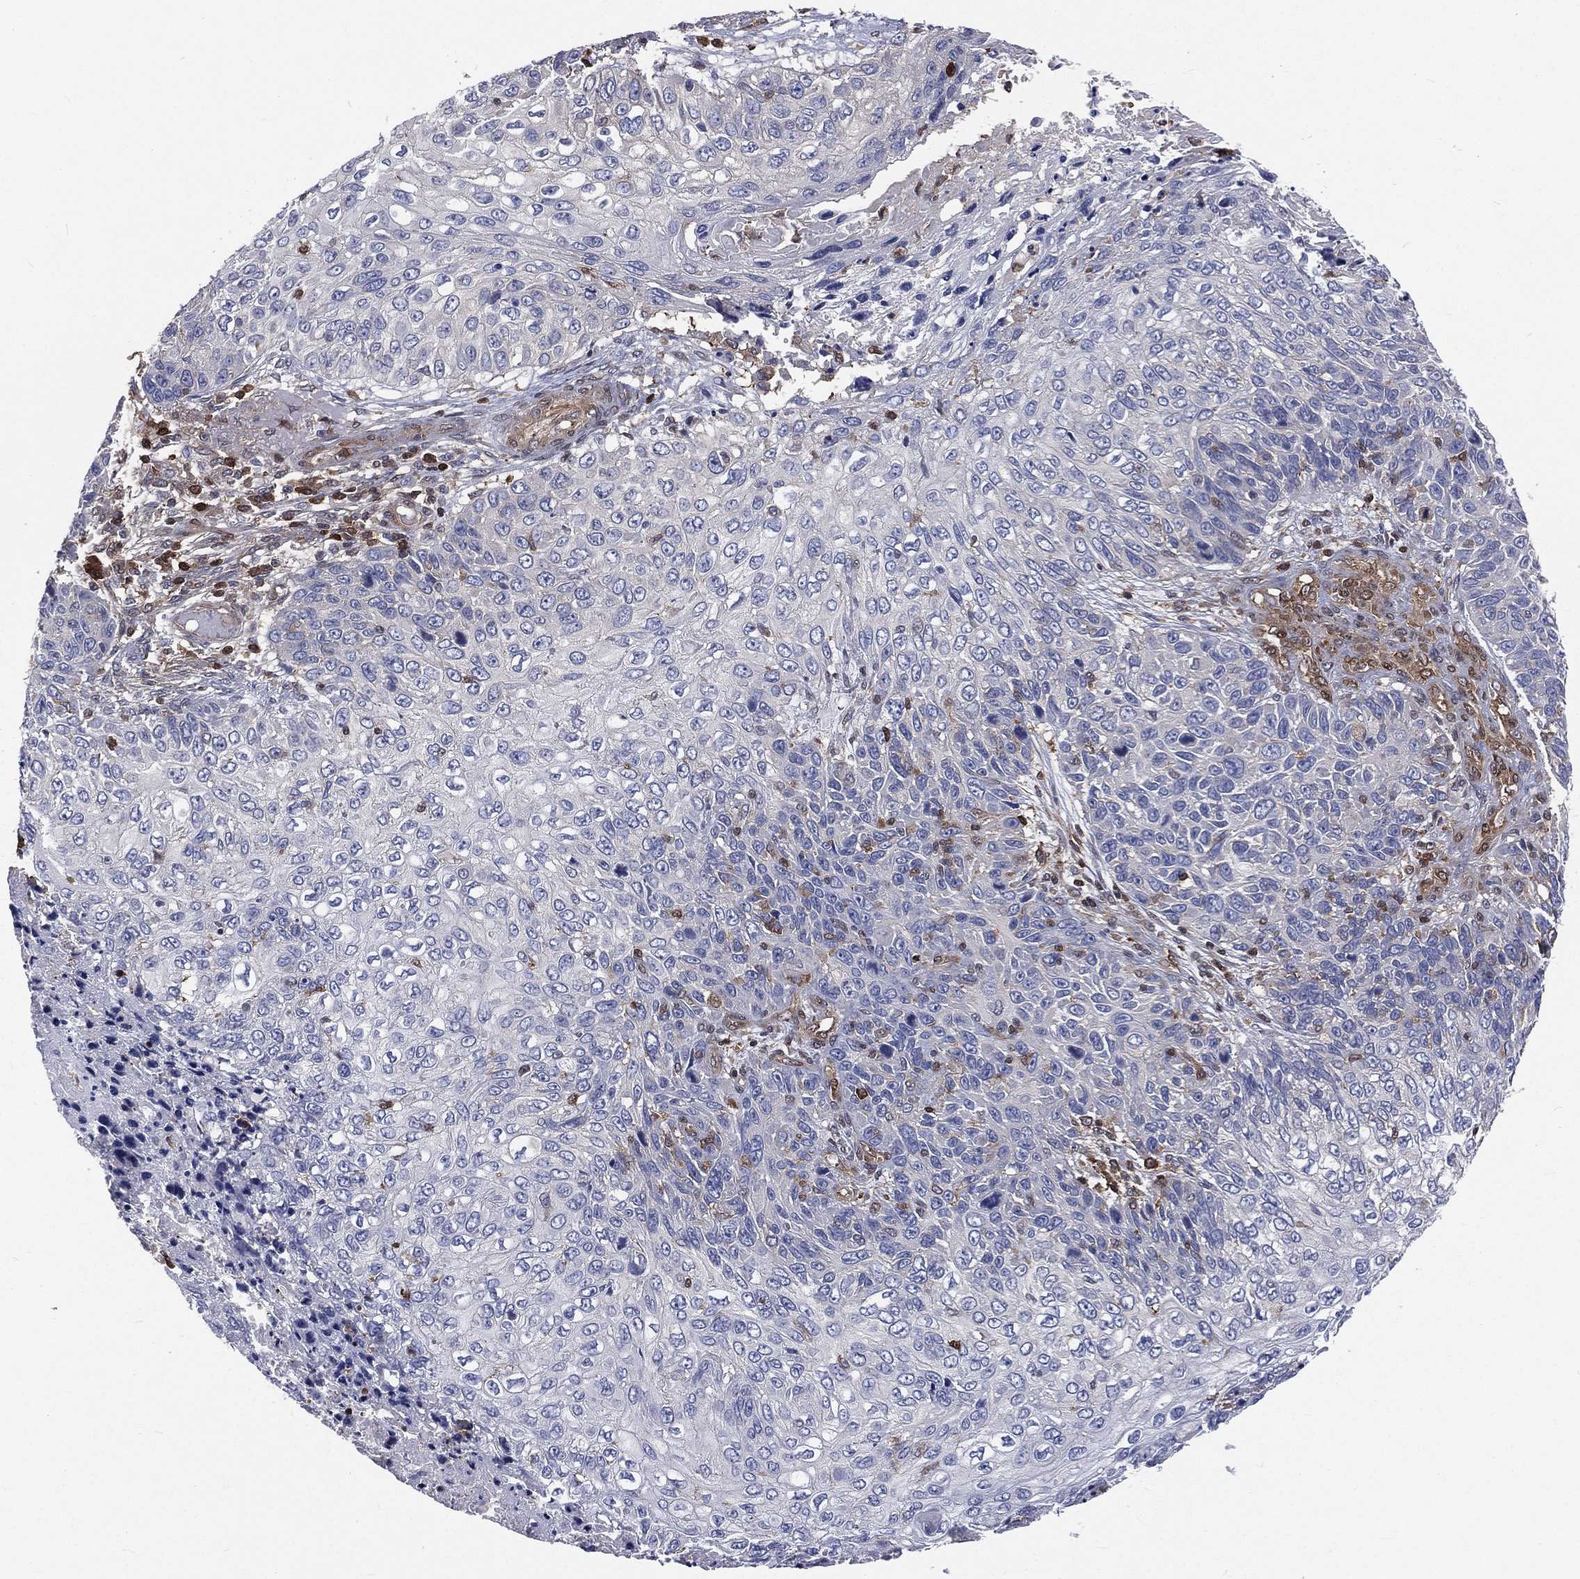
{"staining": {"intensity": "negative", "quantity": "none", "location": "none"}, "tissue": "skin cancer", "cell_type": "Tumor cells", "image_type": "cancer", "snomed": [{"axis": "morphology", "description": "Squamous cell carcinoma, NOS"}, {"axis": "topography", "description": "Skin"}], "caption": "Tumor cells show no significant protein positivity in squamous cell carcinoma (skin).", "gene": "TBC1D2", "patient": {"sex": "male", "age": 92}}